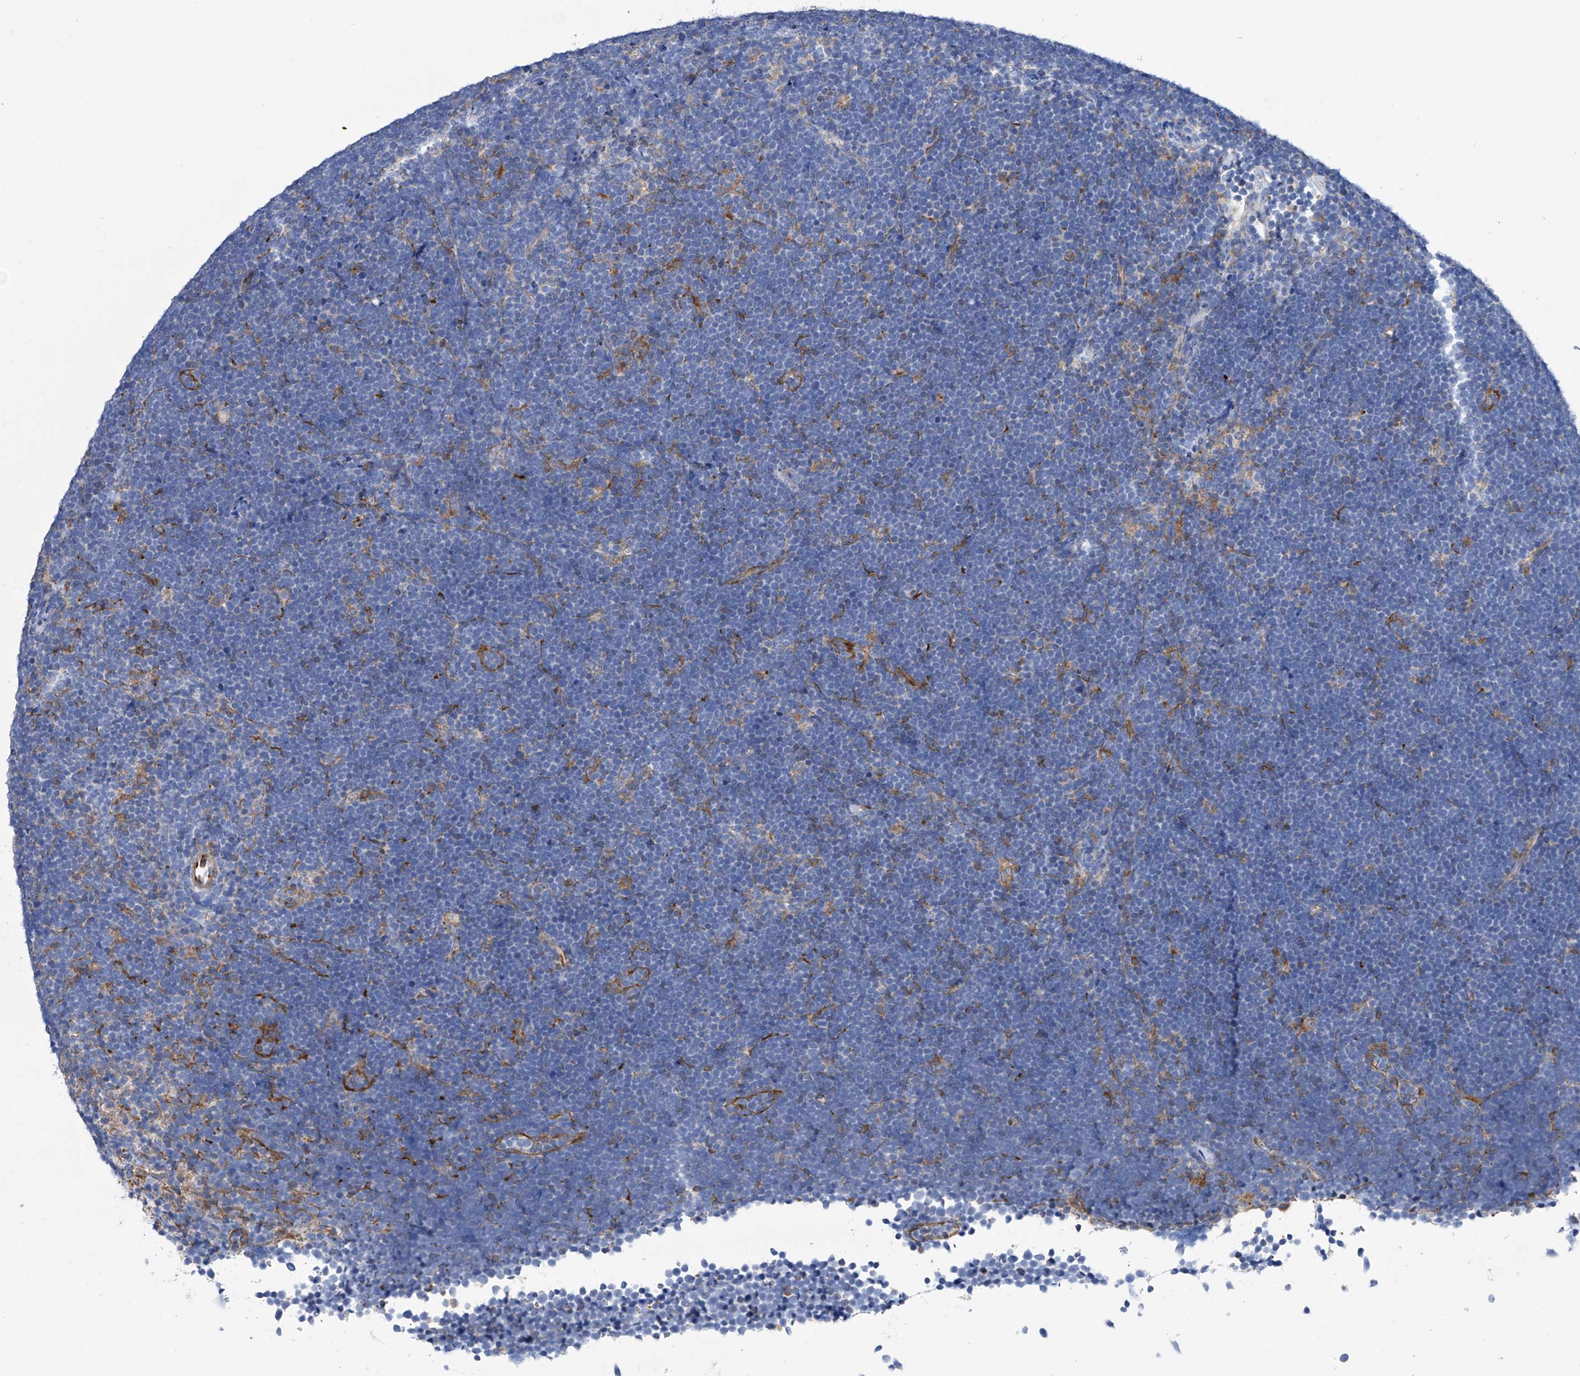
{"staining": {"intensity": "negative", "quantity": "none", "location": "none"}, "tissue": "lymphoma", "cell_type": "Tumor cells", "image_type": "cancer", "snomed": [{"axis": "morphology", "description": "Malignant lymphoma, non-Hodgkin's type, High grade"}, {"axis": "topography", "description": "Lymph node"}], "caption": "Lymphoma stained for a protein using immunohistochemistry (IHC) displays no staining tumor cells.", "gene": "GPT", "patient": {"sex": "male", "age": 13}}